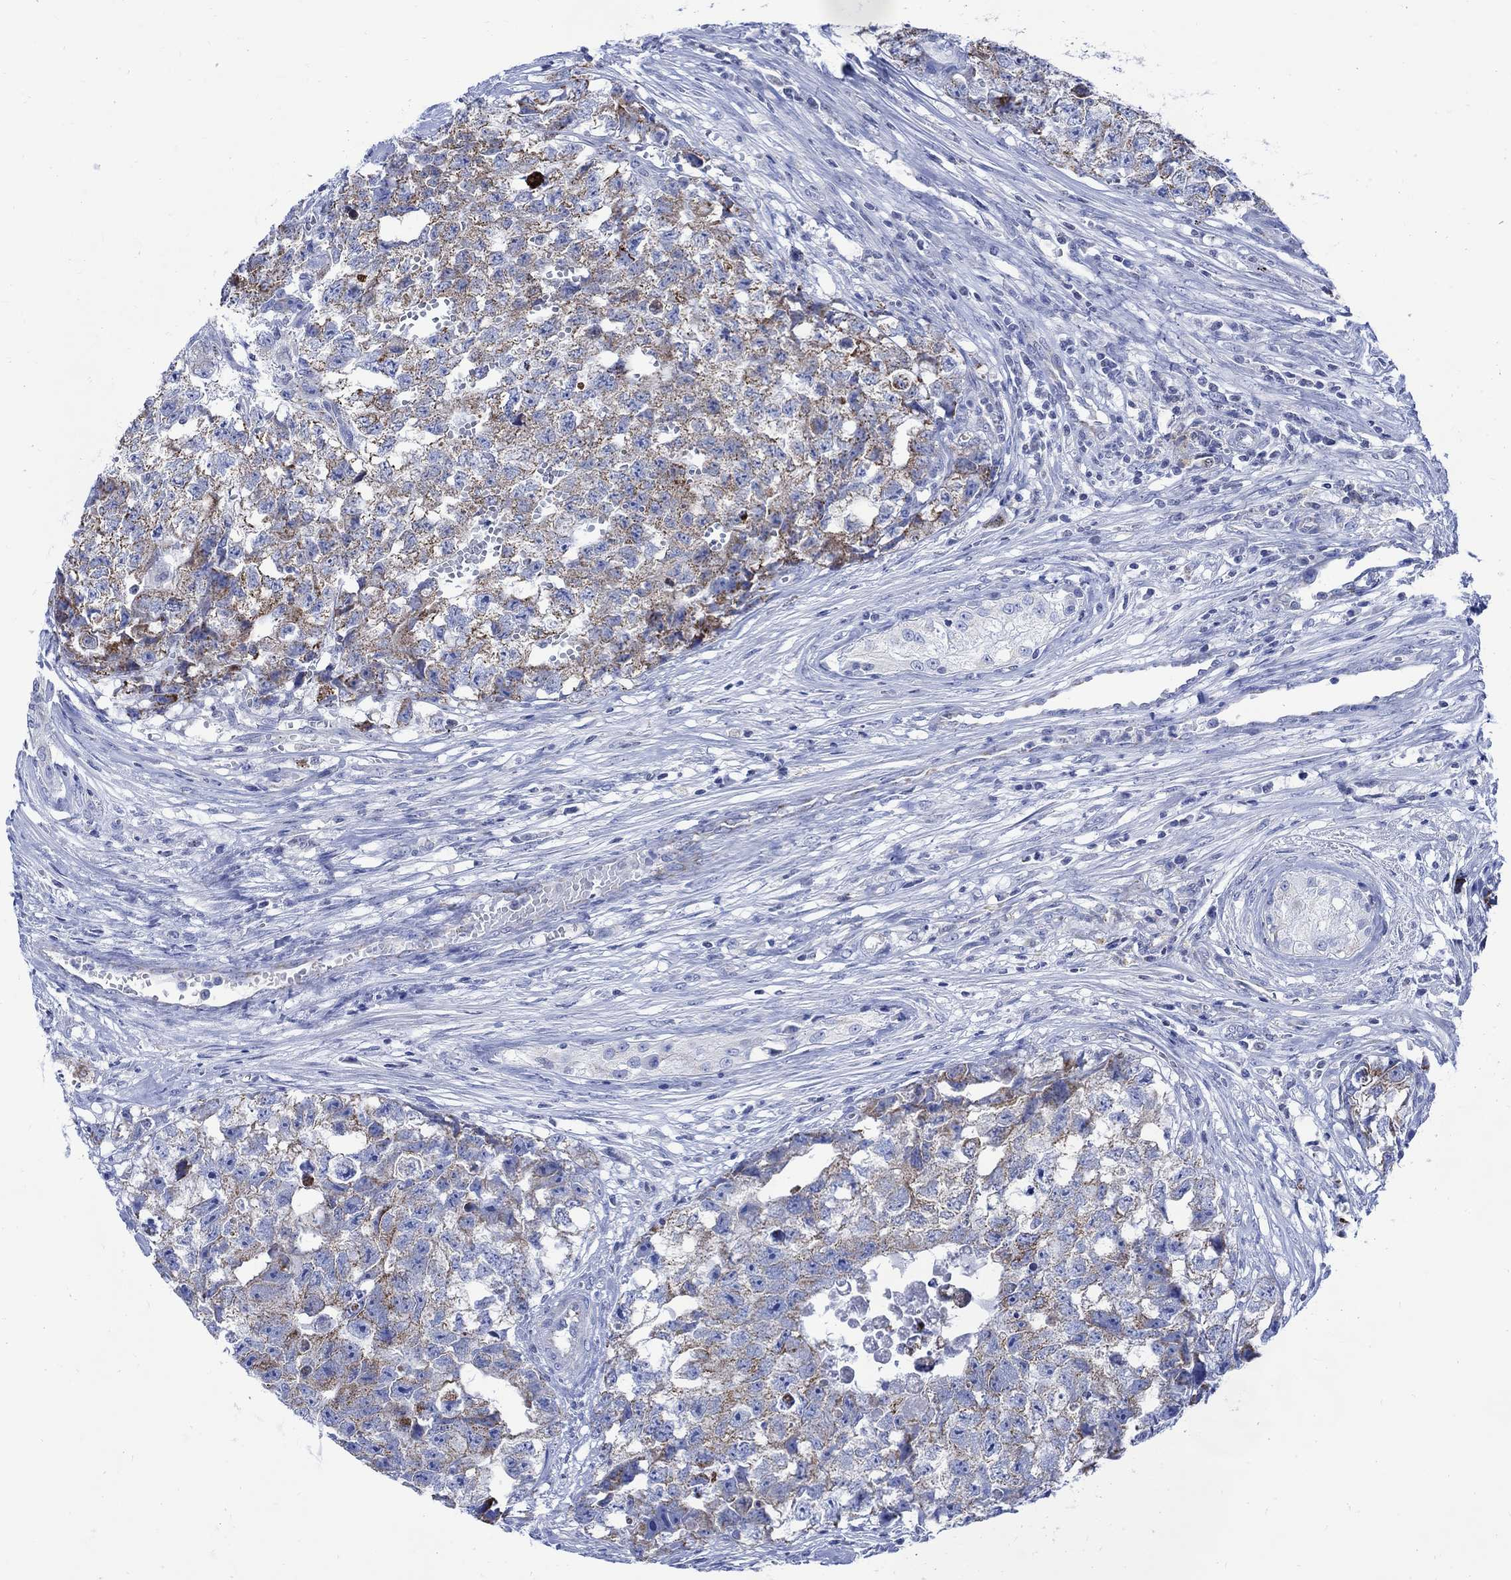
{"staining": {"intensity": "moderate", "quantity": "<25%", "location": "cytoplasmic/membranous"}, "tissue": "testis cancer", "cell_type": "Tumor cells", "image_type": "cancer", "snomed": [{"axis": "morphology", "description": "Seminoma, NOS"}, {"axis": "morphology", "description": "Carcinoma, Embryonal, NOS"}, {"axis": "topography", "description": "Testis"}], "caption": "A high-resolution micrograph shows IHC staining of testis cancer (embryonal carcinoma), which exhibits moderate cytoplasmic/membranous staining in about <25% of tumor cells.", "gene": "CPLX2", "patient": {"sex": "male", "age": 22}}